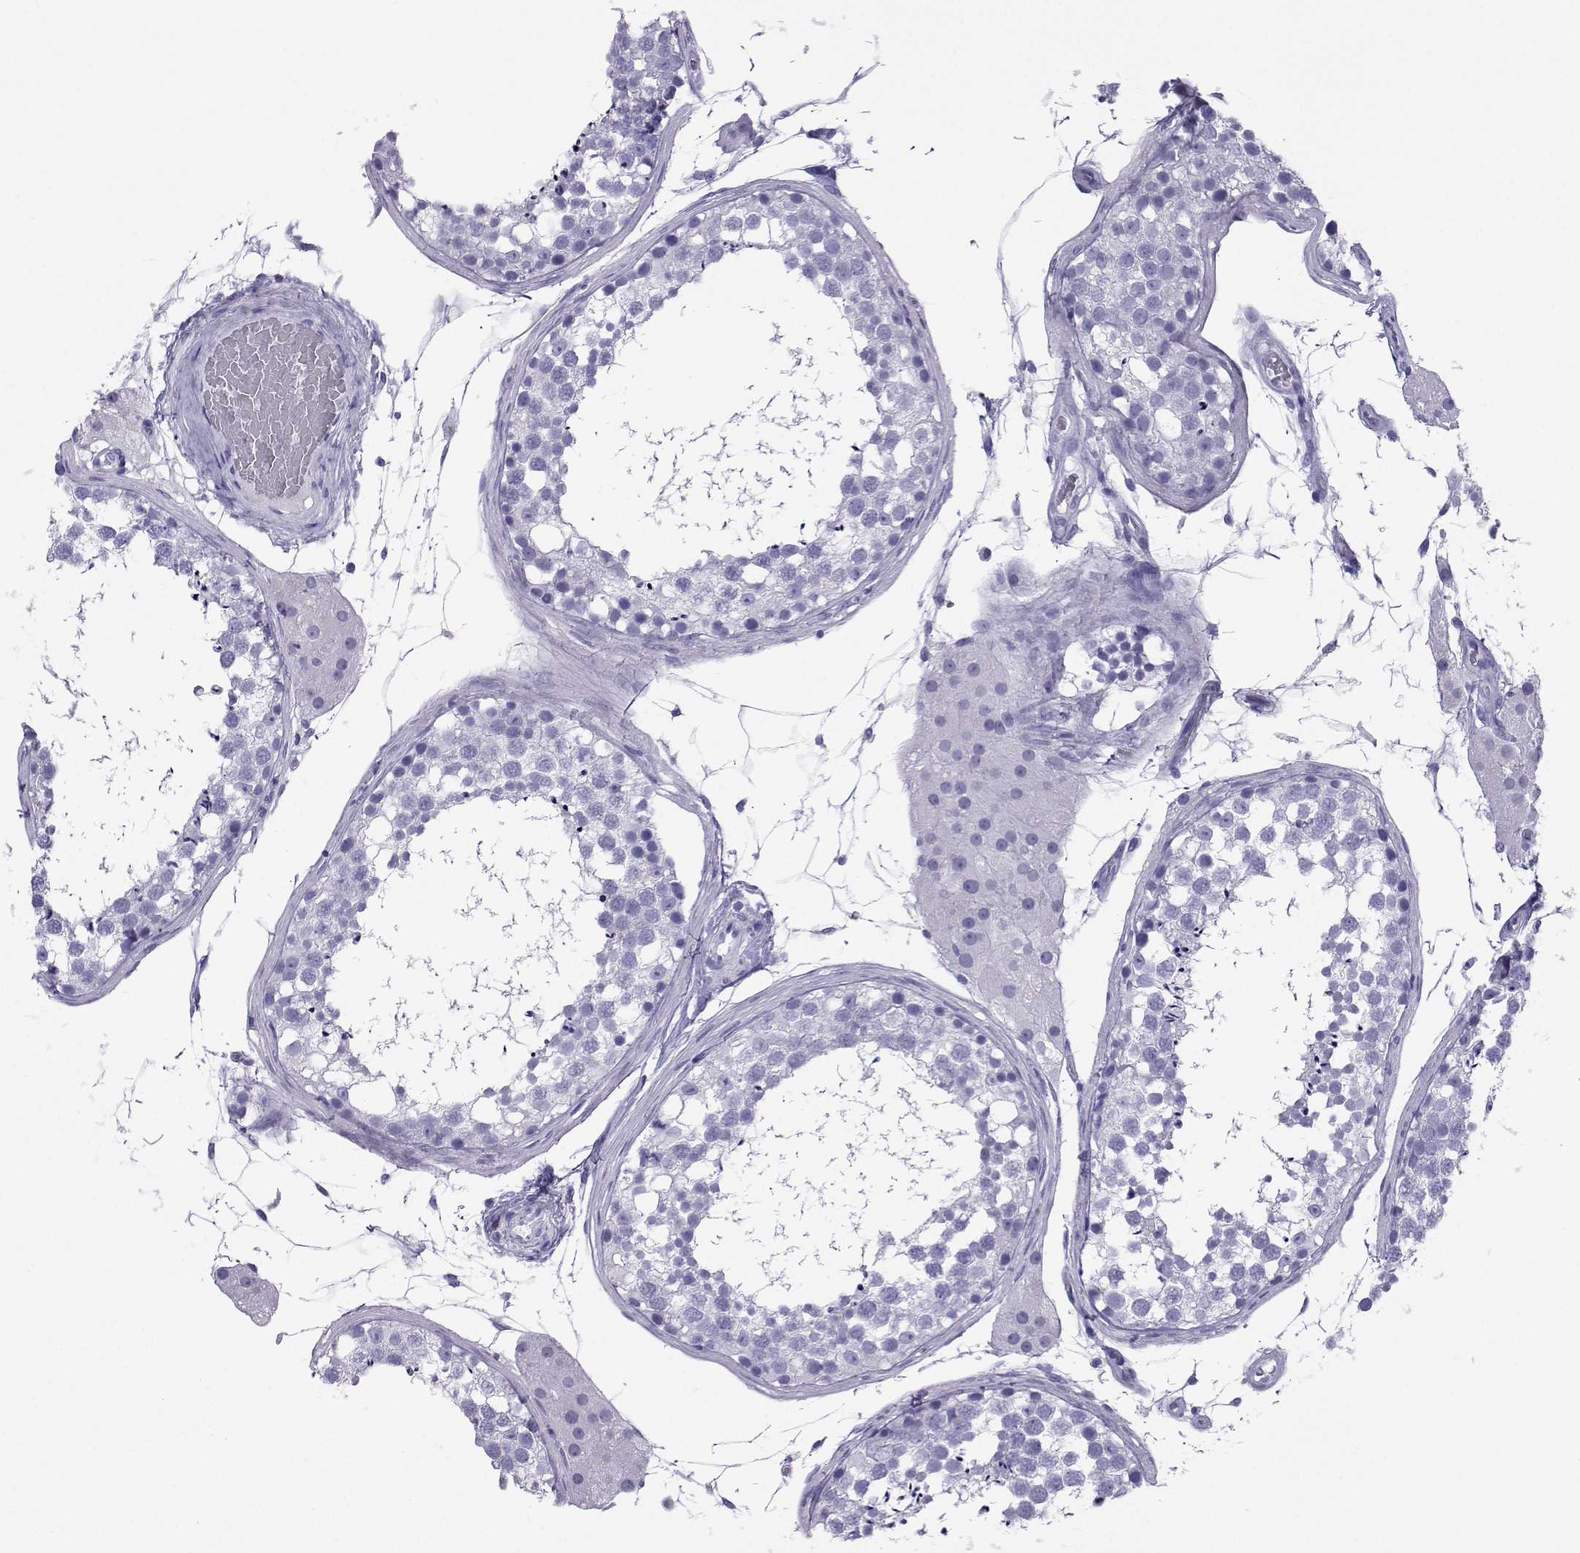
{"staining": {"intensity": "negative", "quantity": "none", "location": "none"}, "tissue": "testis", "cell_type": "Cells in seminiferous ducts", "image_type": "normal", "snomed": [{"axis": "morphology", "description": "Normal tissue, NOS"}, {"axis": "morphology", "description": "Seminoma, NOS"}, {"axis": "topography", "description": "Testis"}], "caption": "High magnification brightfield microscopy of normal testis stained with DAB (3,3'-diaminobenzidine) (brown) and counterstained with hematoxylin (blue): cells in seminiferous ducts show no significant staining.", "gene": "LORICRIN", "patient": {"sex": "male", "age": 65}}